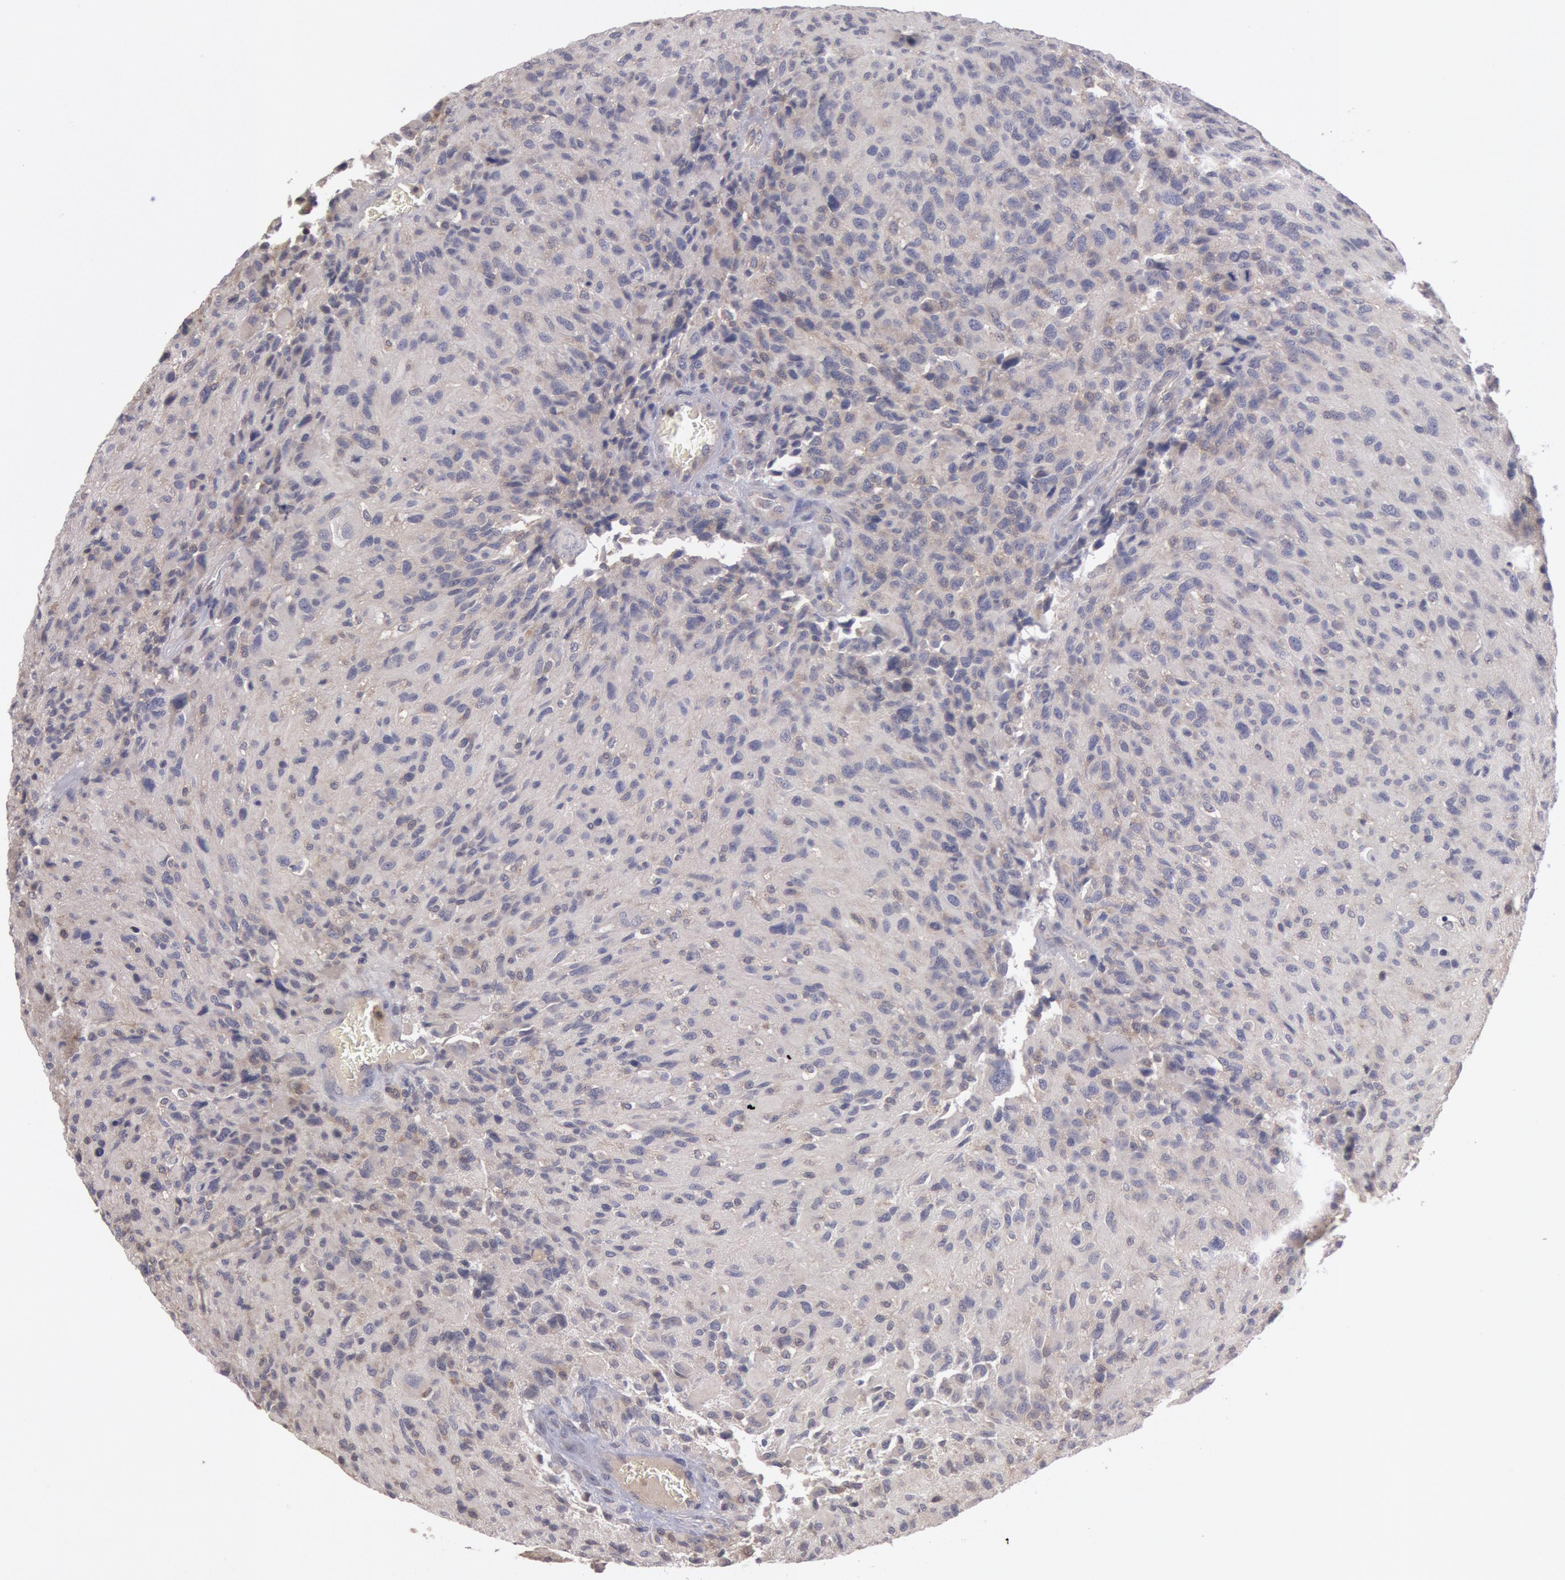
{"staining": {"intensity": "weak", "quantity": "<25%", "location": "cytoplasmic/membranous"}, "tissue": "glioma", "cell_type": "Tumor cells", "image_type": "cancer", "snomed": [{"axis": "morphology", "description": "Glioma, malignant, High grade"}, {"axis": "topography", "description": "Brain"}], "caption": "Tumor cells are negative for protein expression in human malignant high-grade glioma.", "gene": "PLA2G6", "patient": {"sex": "male", "age": 69}}